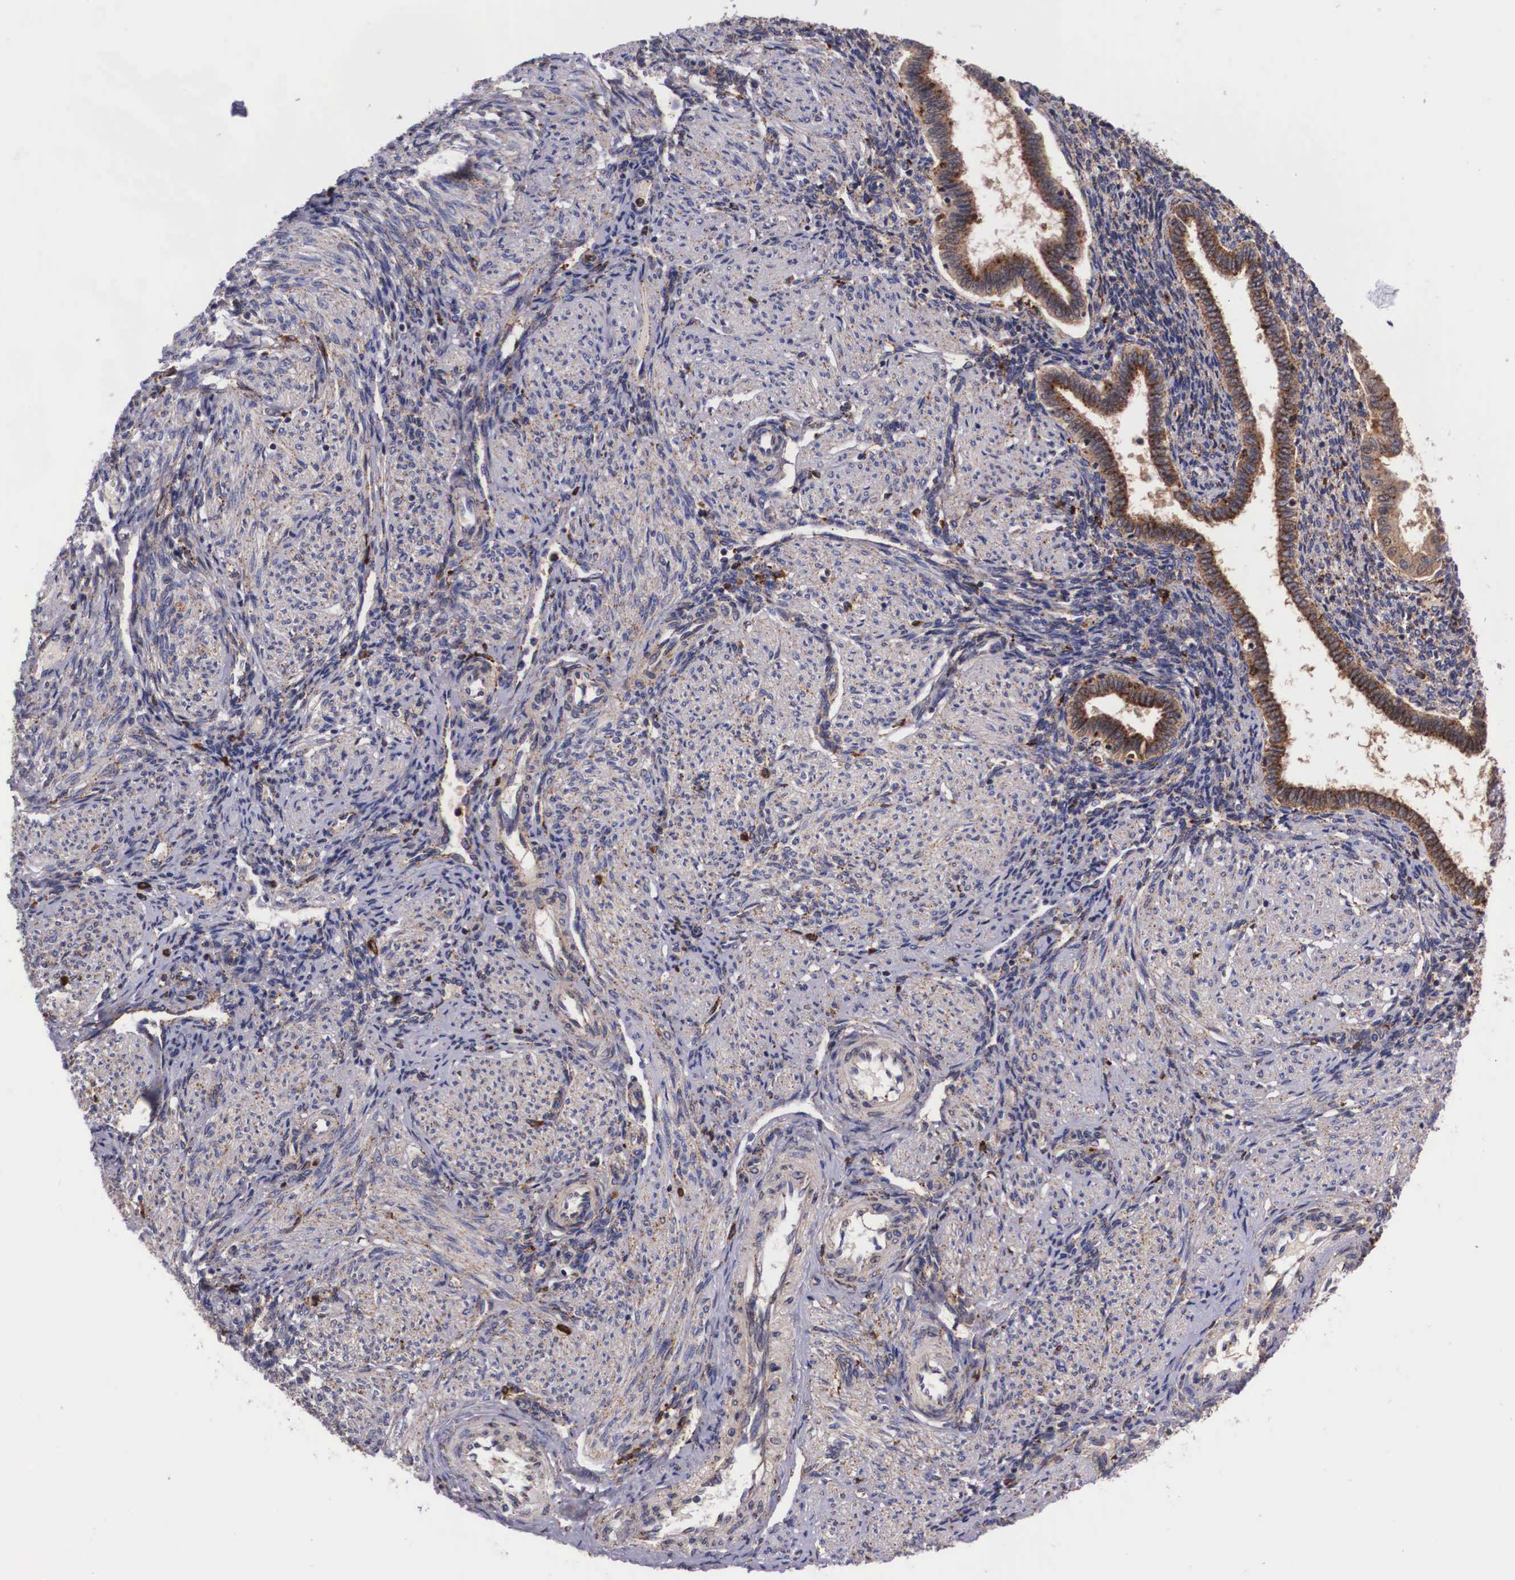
{"staining": {"intensity": "negative", "quantity": "none", "location": "none"}, "tissue": "endometrium", "cell_type": "Cells in endometrial stroma", "image_type": "normal", "snomed": [{"axis": "morphology", "description": "Normal tissue, NOS"}, {"axis": "topography", "description": "Endometrium"}], "caption": "This photomicrograph is of benign endometrium stained with immunohistochemistry to label a protein in brown with the nuclei are counter-stained blue. There is no positivity in cells in endometrial stroma.", "gene": "NAGA", "patient": {"sex": "female", "age": 36}}